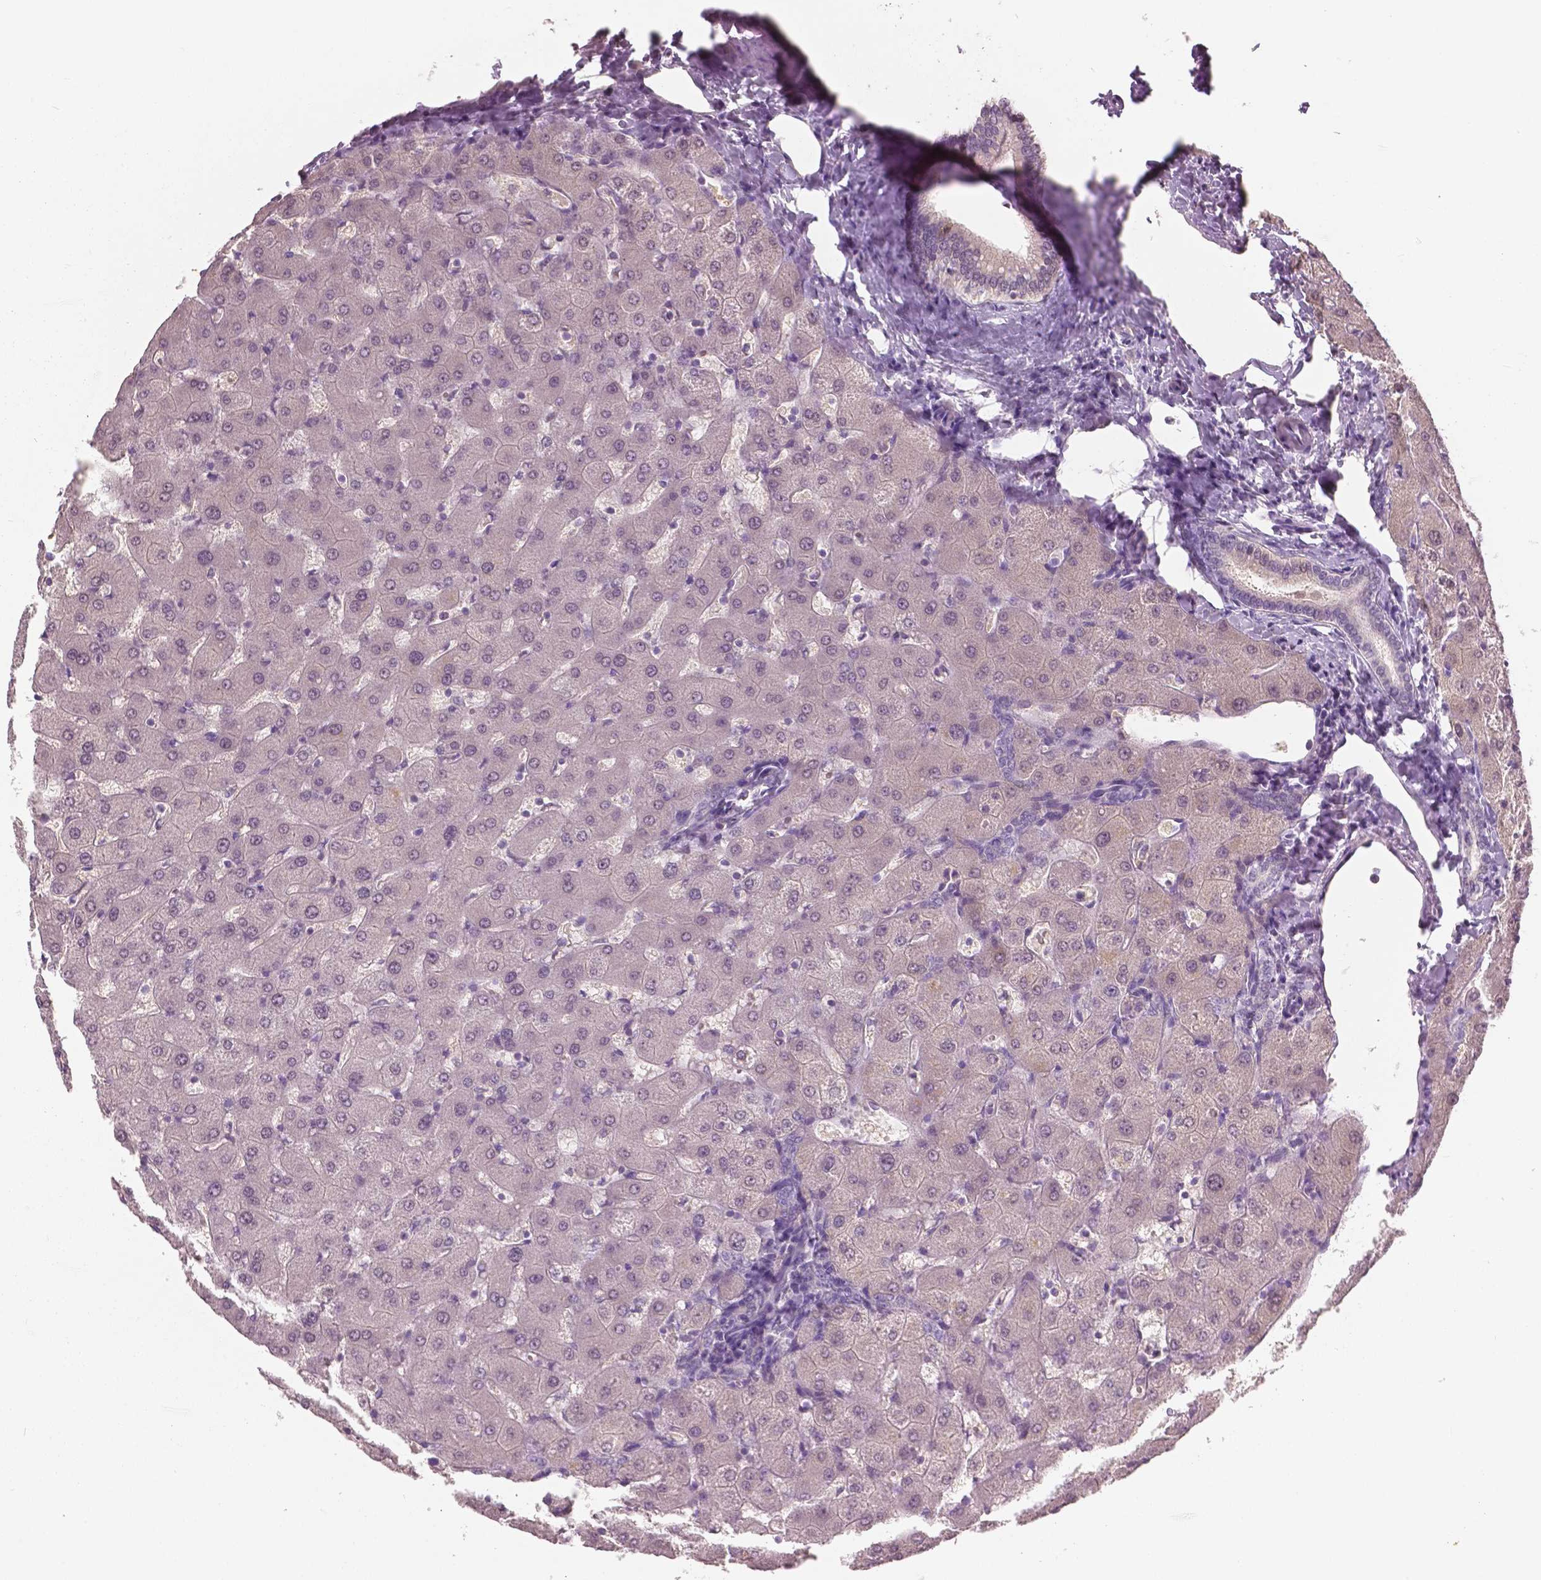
{"staining": {"intensity": "negative", "quantity": "none", "location": "none"}, "tissue": "liver", "cell_type": "Cholangiocytes", "image_type": "normal", "snomed": [{"axis": "morphology", "description": "Normal tissue, NOS"}, {"axis": "topography", "description": "Liver"}], "caption": "Image shows no significant protein expression in cholangiocytes of benign liver.", "gene": "GALM", "patient": {"sex": "female", "age": 63}}